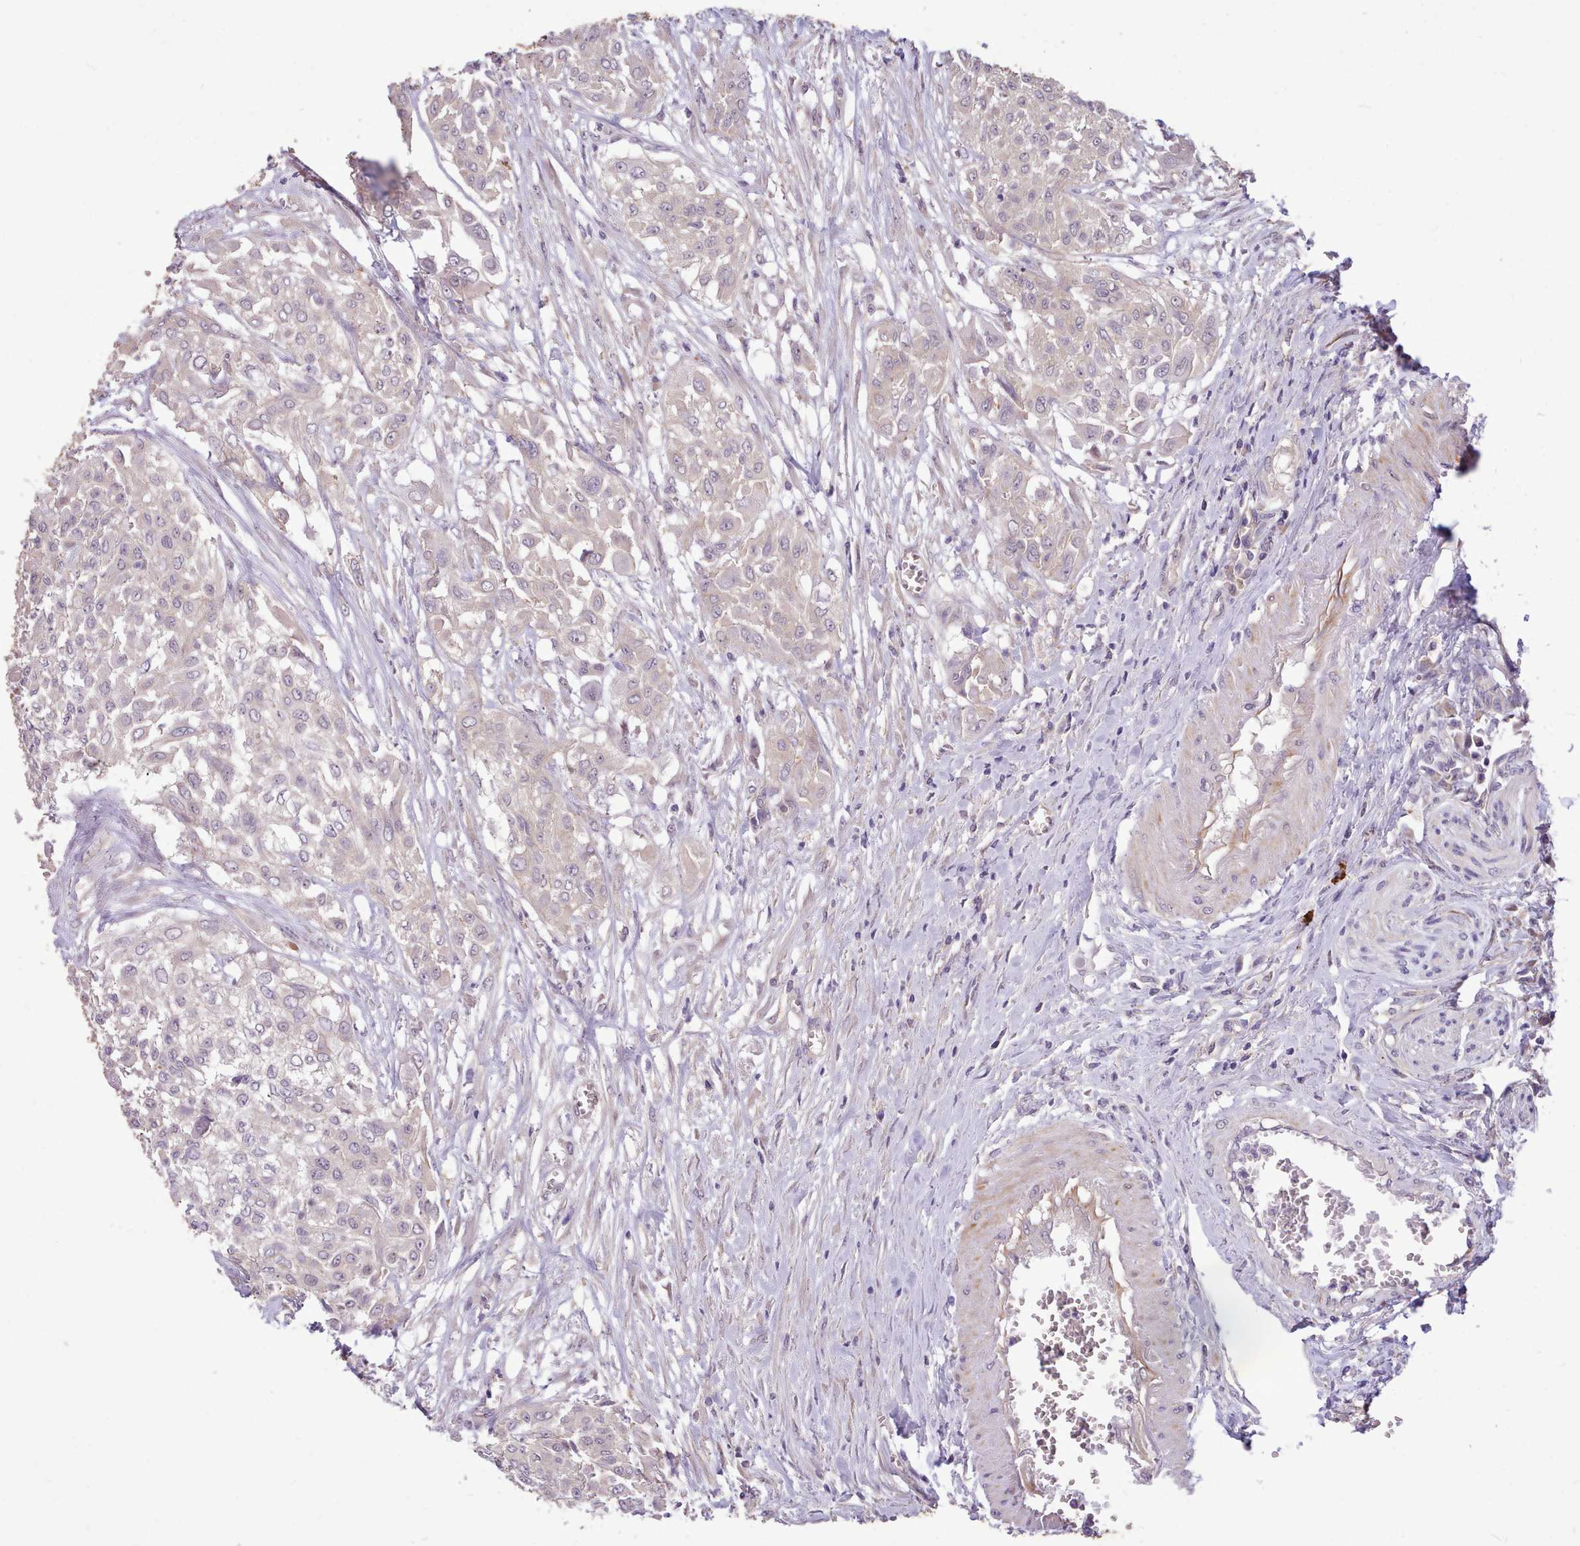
{"staining": {"intensity": "negative", "quantity": "none", "location": "none"}, "tissue": "urothelial cancer", "cell_type": "Tumor cells", "image_type": "cancer", "snomed": [{"axis": "morphology", "description": "Urothelial carcinoma, High grade"}, {"axis": "topography", "description": "Urinary bladder"}], "caption": "This is a micrograph of IHC staining of urothelial carcinoma (high-grade), which shows no expression in tumor cells.", "gene": "ZNF607", "patient": {"sex": "male", "age": 57}}